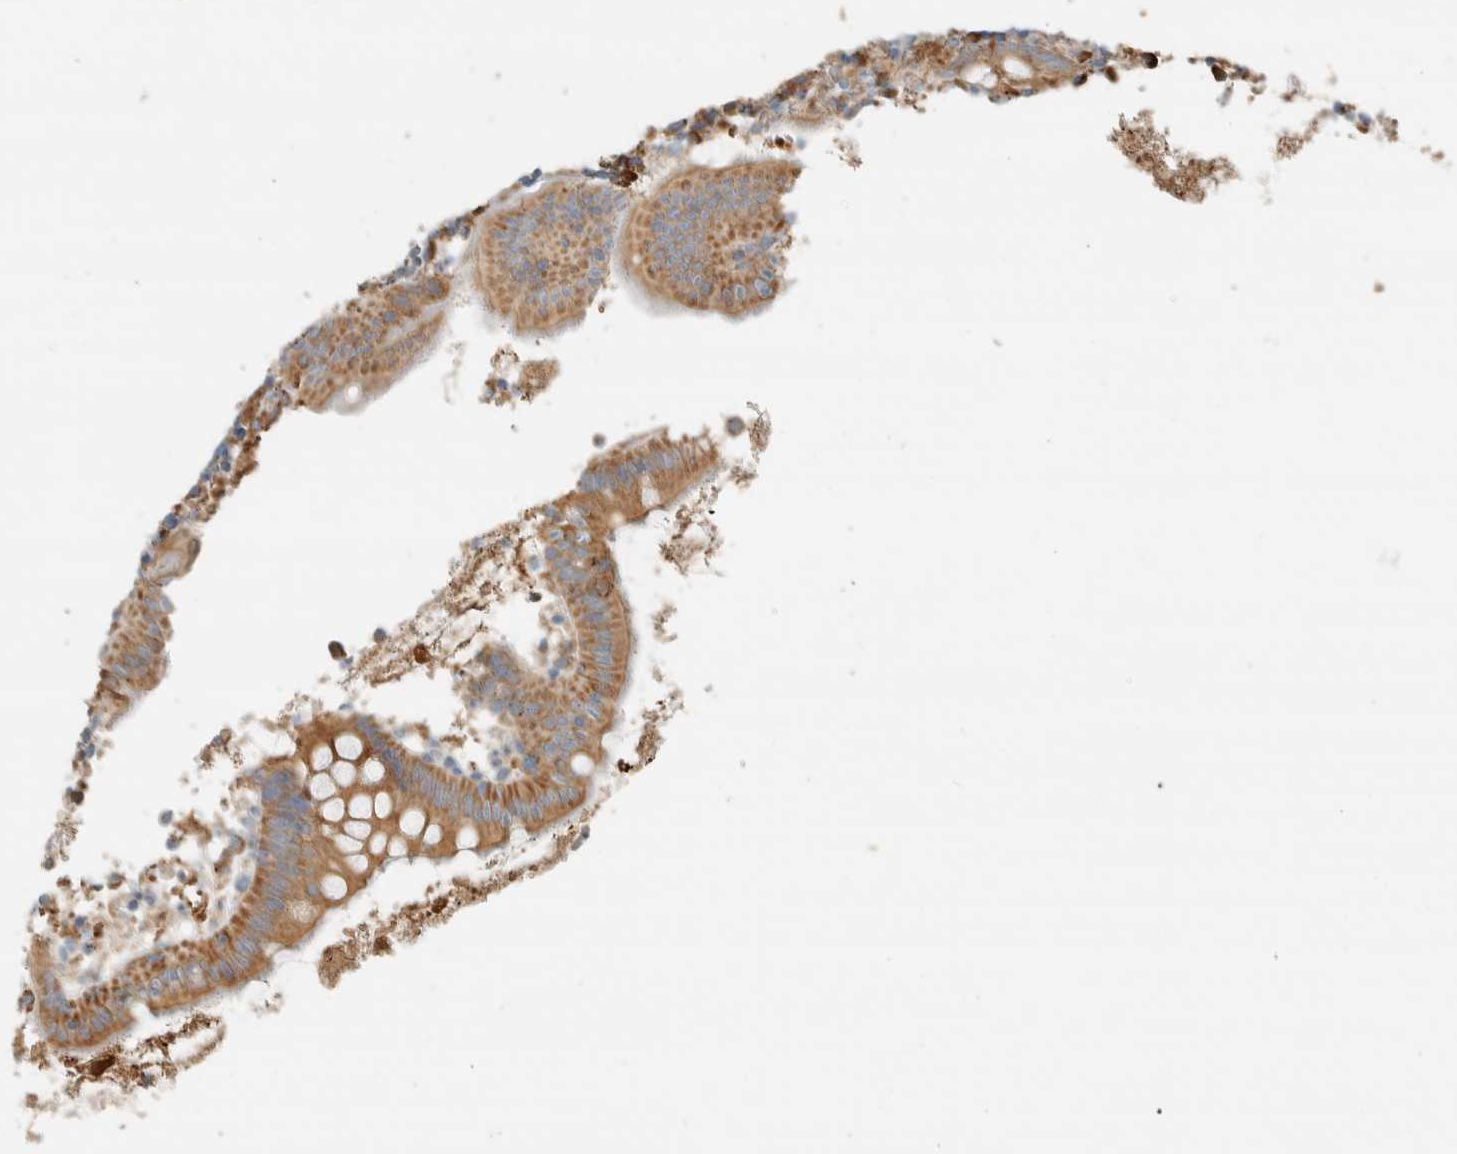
{"staining": {"intensity": "moderate", "quantity": ">75%", "location": "cytoplasmic/membranous"}, "tissue": "appendix", "cell_type": "Glandular cells", "image_type": "normal", "snomed": [{"axis": "morphology", "description": "Normal tissue, NOS"}, {"axis": "topography", "description": "Appendix"}], "caption": "Unremarkable appendix was stained to show a protein in brown. There is medium levels of moderate cytoplasmic/membranous expression in about >75% of glandular cells.", "gene": "RAB11FIP1", "patient": {"sex": "female", "age": 20}}